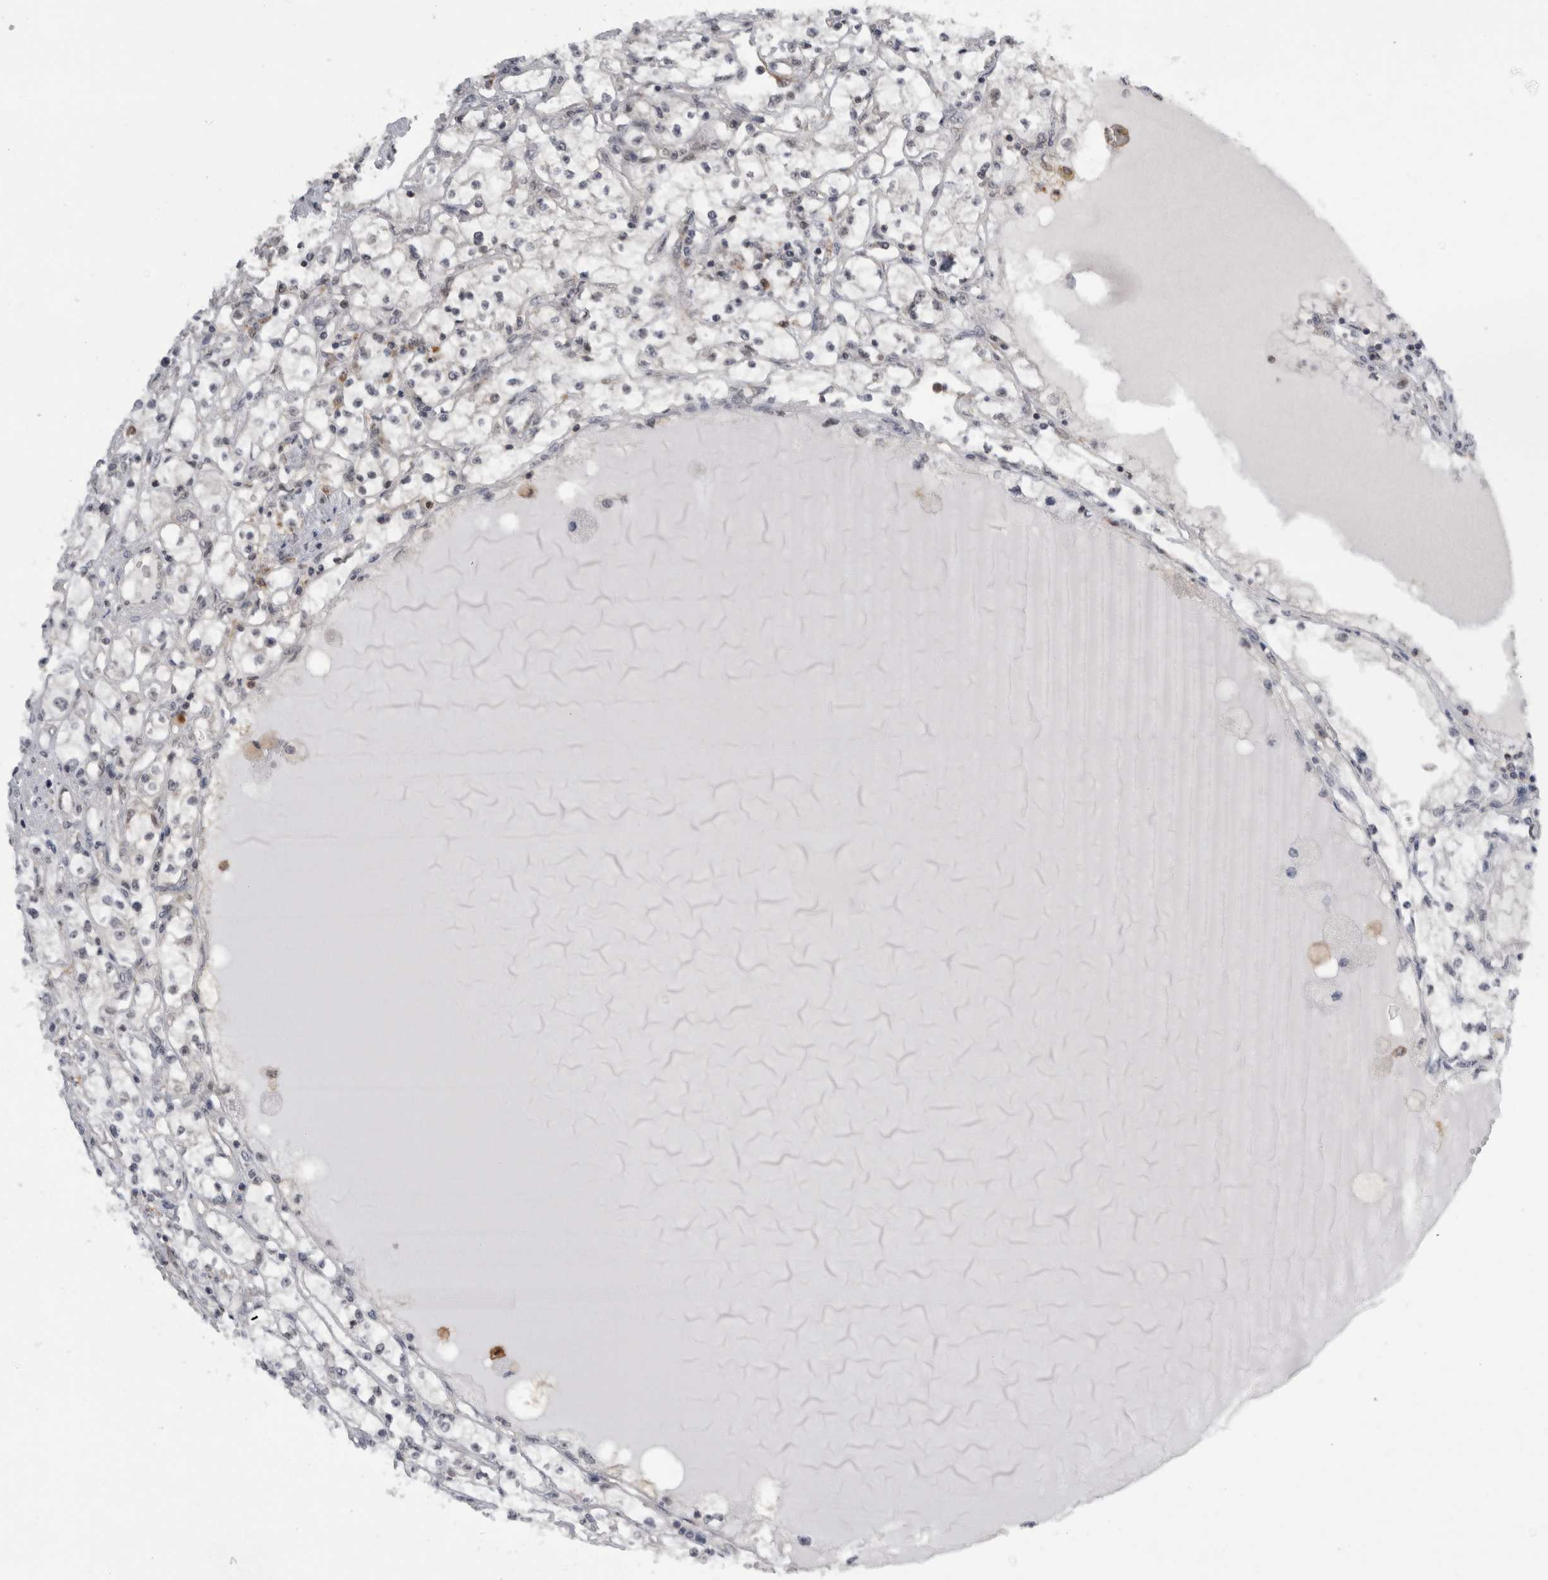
{"staining": {"intensity": "negative", "quantity": "none", "location": "none"}, "tissue": "renal cancer", "cell_type": "Tumor cells", "image_type": "cancer", "snomed": [{"axis": "morphology", "description": "Adenocarcinoma, NOS"}, {"axis": "topography", "description": "Kidney"}], "caption": "The photomicrograph demonstrates no significant staining in tumor cells of renal cancer (adenocarcinoma).", "gene": "CACYBP", "patient": {"sex": "male", "age": 56}}